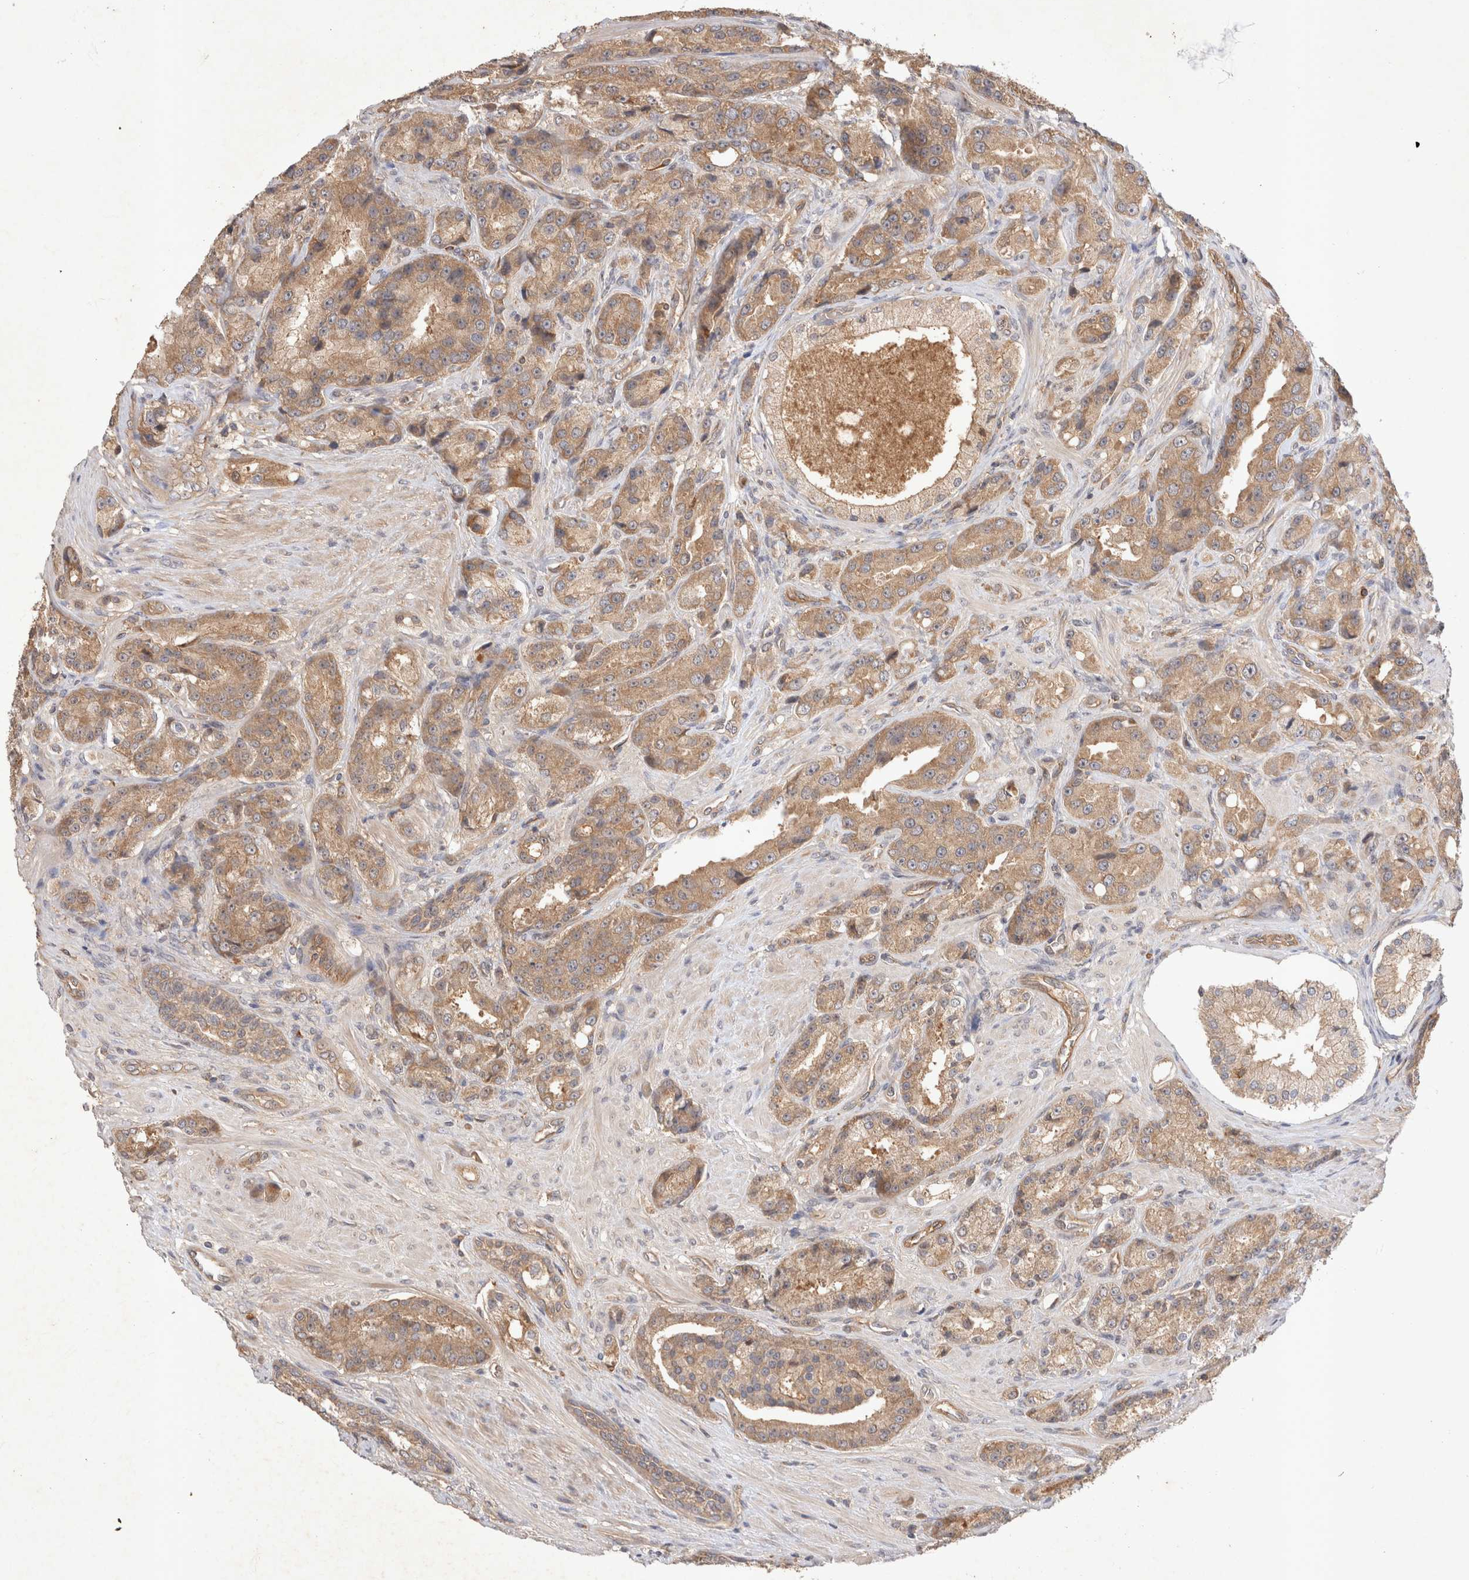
{"staining": {"intensity": "moderate", "quantity": ">75%", "location": "cytoplasmic/membranous"}, "tissue": "prostate cancer", "cell_type": "Tumor cells", "image_type": "cancer", "snomed": [{"axis": "morphology", "description": "Adenocarcinoma, High grade"}, {"axis": "topography", "description": "Prostate"}], "caption": "This image exhibits prostate high-grade adenocarcinoma stained with immunohistochemistry to label a protein in brown. The cytoplasmic/membranous of tumor cells show moderate positivity for the protein. Nuclei are counter-stained blue.", "gene": "YES1", "patient": {"sex": "male", "age": 60}}